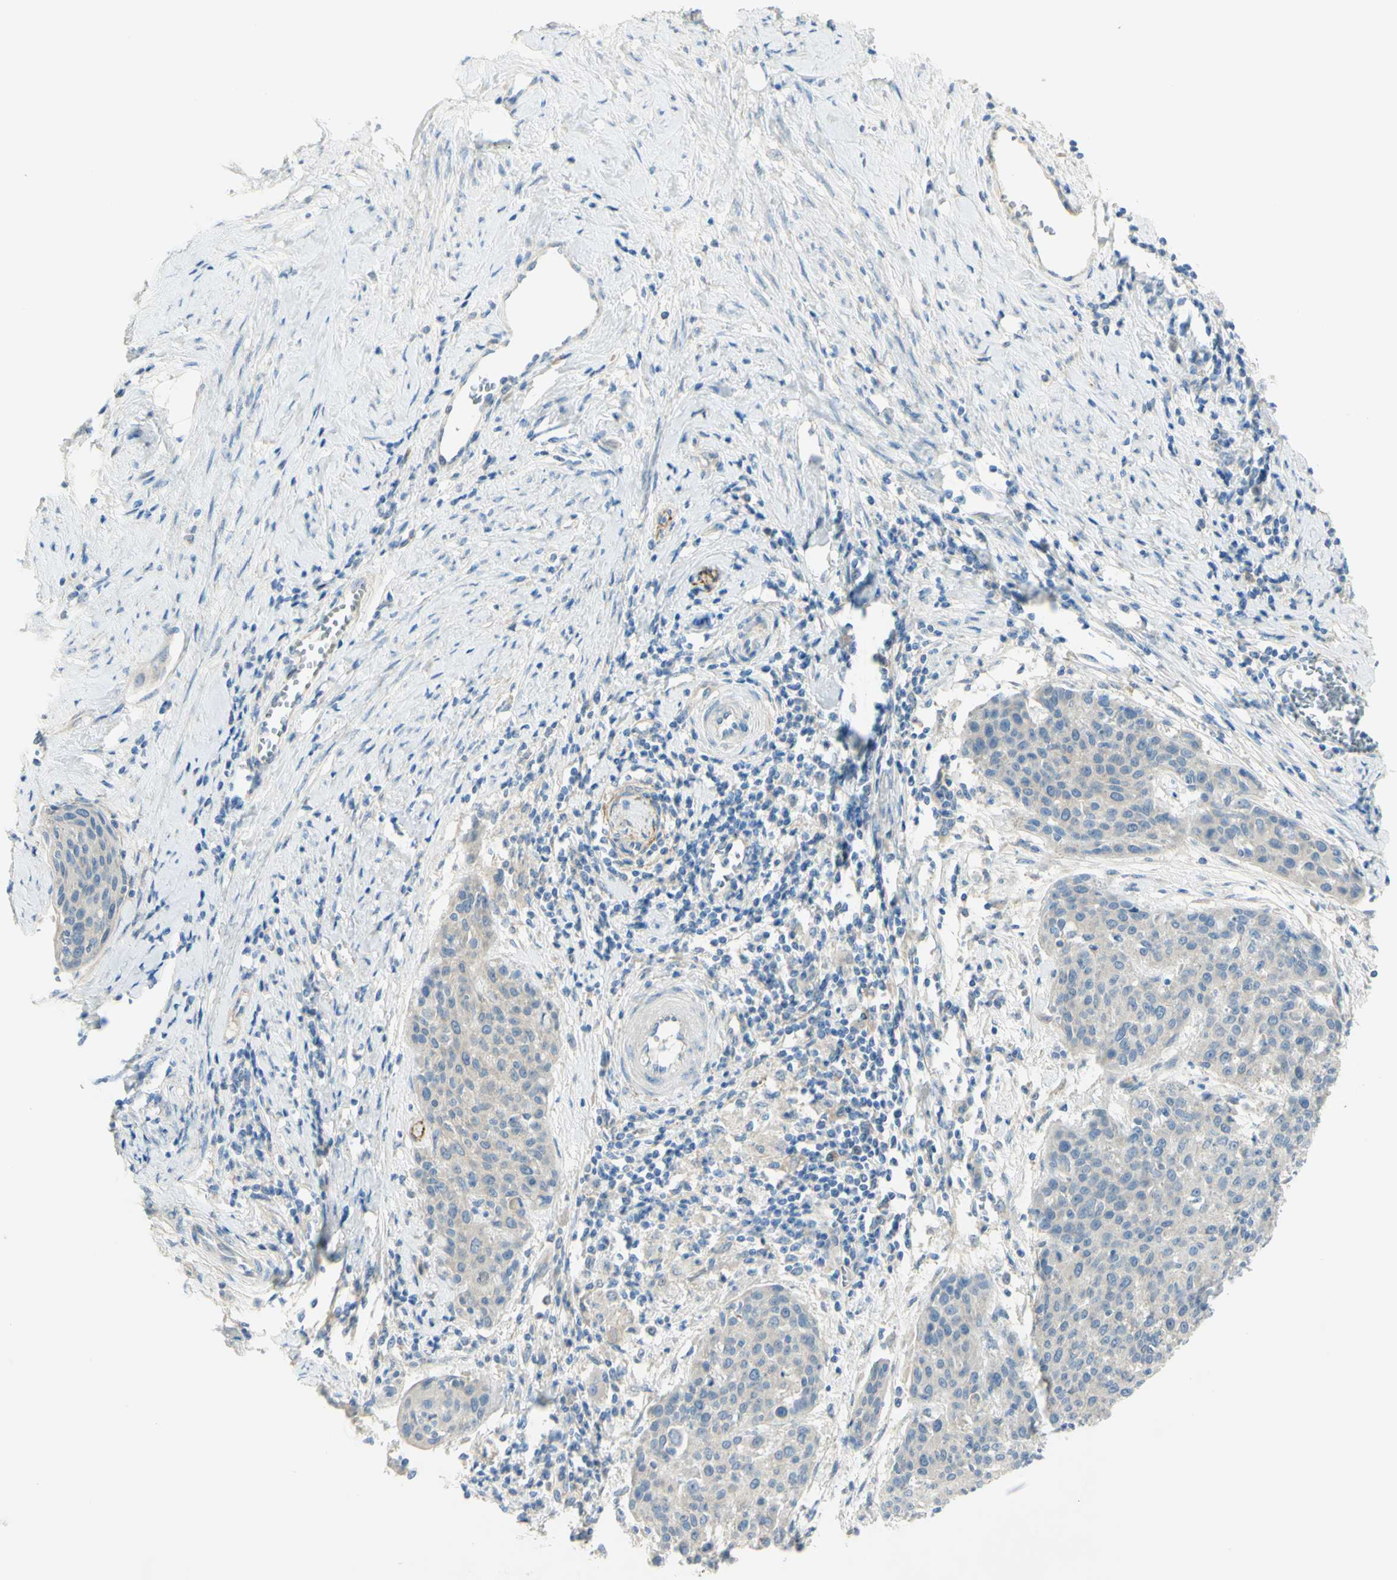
{"staining": {"intensity": "negative", "quantity": "none", "location": "none"}, "tissue": "cervical cancer", "cell_type": "Tumor cells", "image_type": "cancer", "snomed": [{"axis": "morphology", "description": "Squamous cell carcinoma, NOS"}, {"axis": "topography", "description": "Cervix"}], "caption": "An IHC image of squamous cell carcinoma (cervical) is shown. There is no staining in tumor cells of squamous cell carcinoma (cervical).", "gene": "GCNT3", "patient": {"sex": "female", "age": 38}}